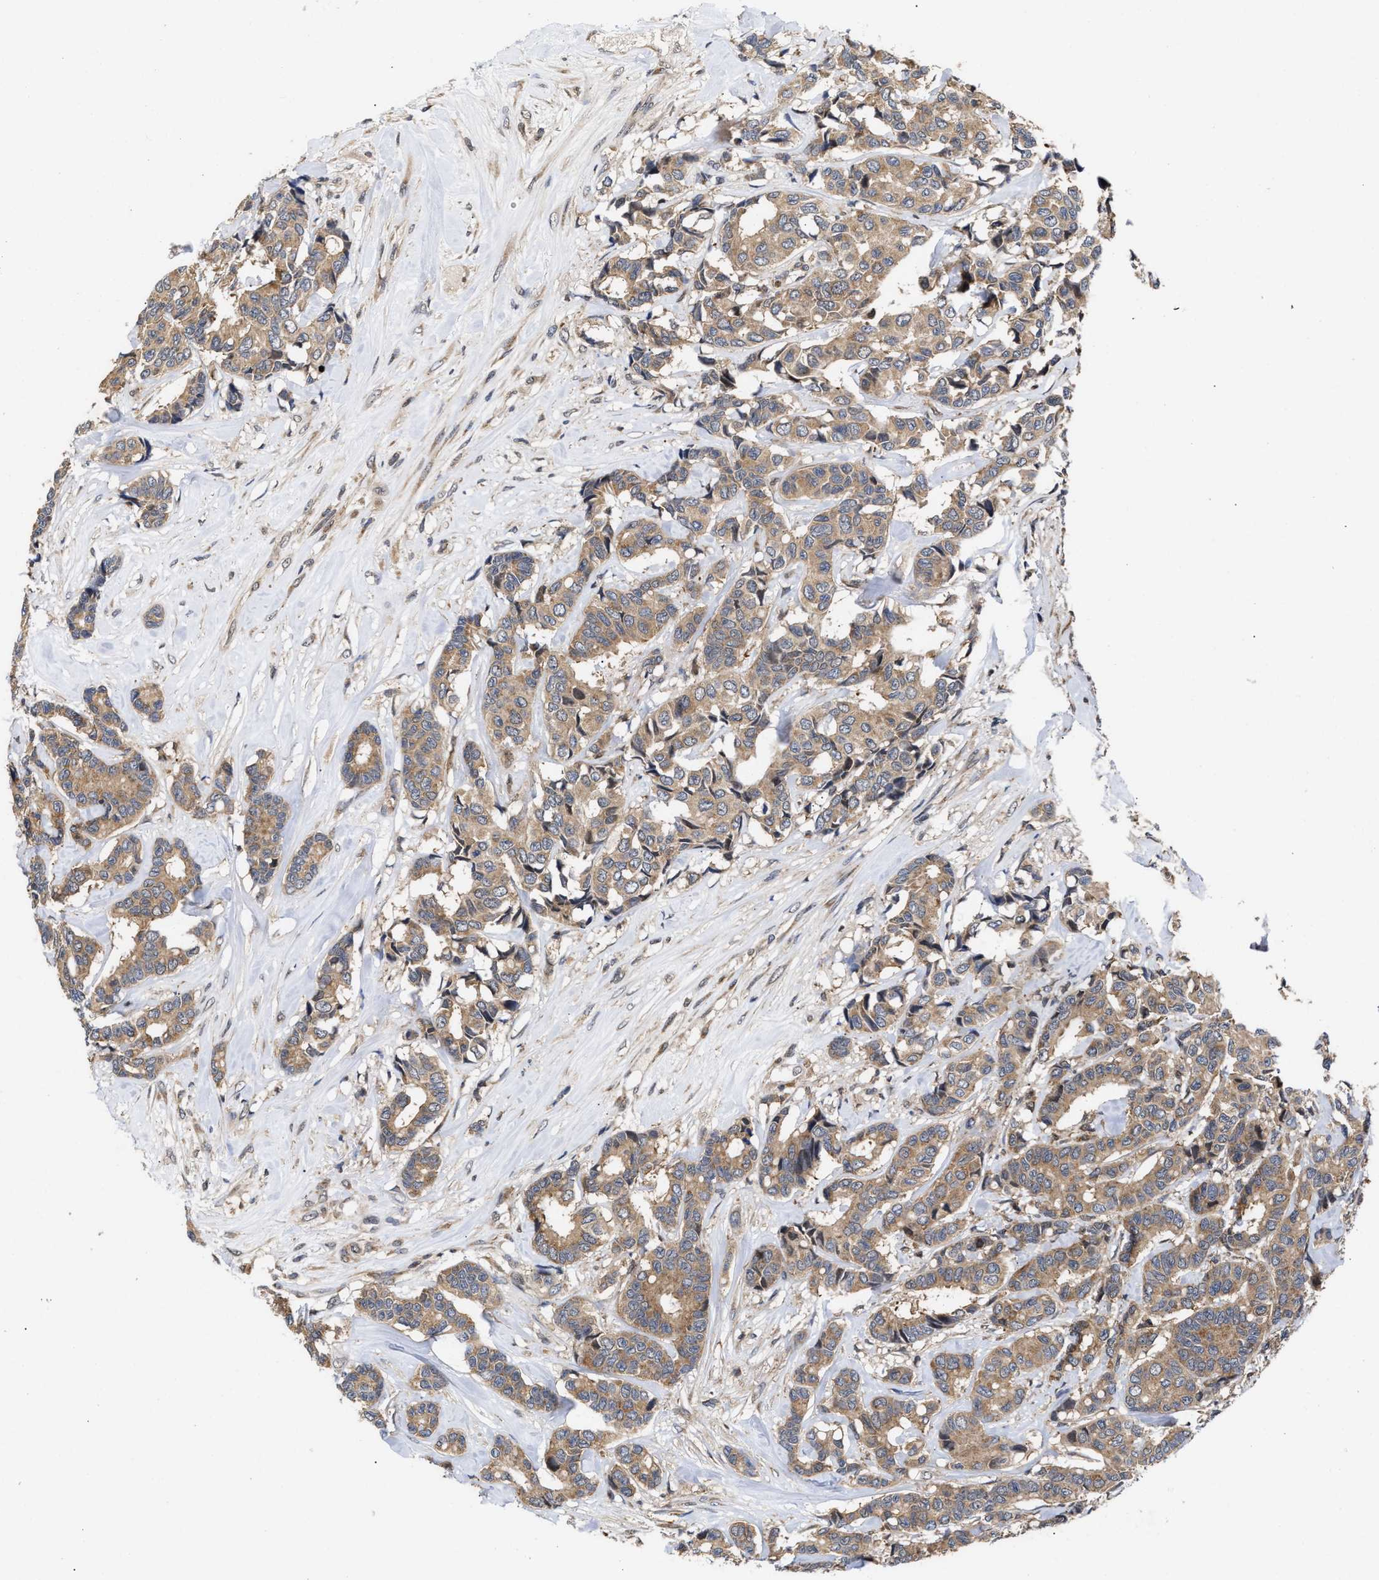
{"staining": {"intensity": "moderate", "quantity": ">75%", "location": "cytoplasmic/membranous"}, "tissue": "breast cancer", "cell_type": "Tumor cells", "image_type": "cancer", "snomed": [{"axis": "morphology", "description": "Duct carcinoma"}, {"axis": "topography", "description": "Breast"}], "caption": "The immunohistochemical stain shows moderate cytoplasmic/membranous expression in tumor cells of breast cancer tissue. The protein of interest is stained brown, and the nuclei are stained in blue (DAB (3,3'-diaminobenzidine) IHC with brightfield microscopy, high magnification).", "gene": "CLIP2", "patient": {"sex": "female", "age": 87}}